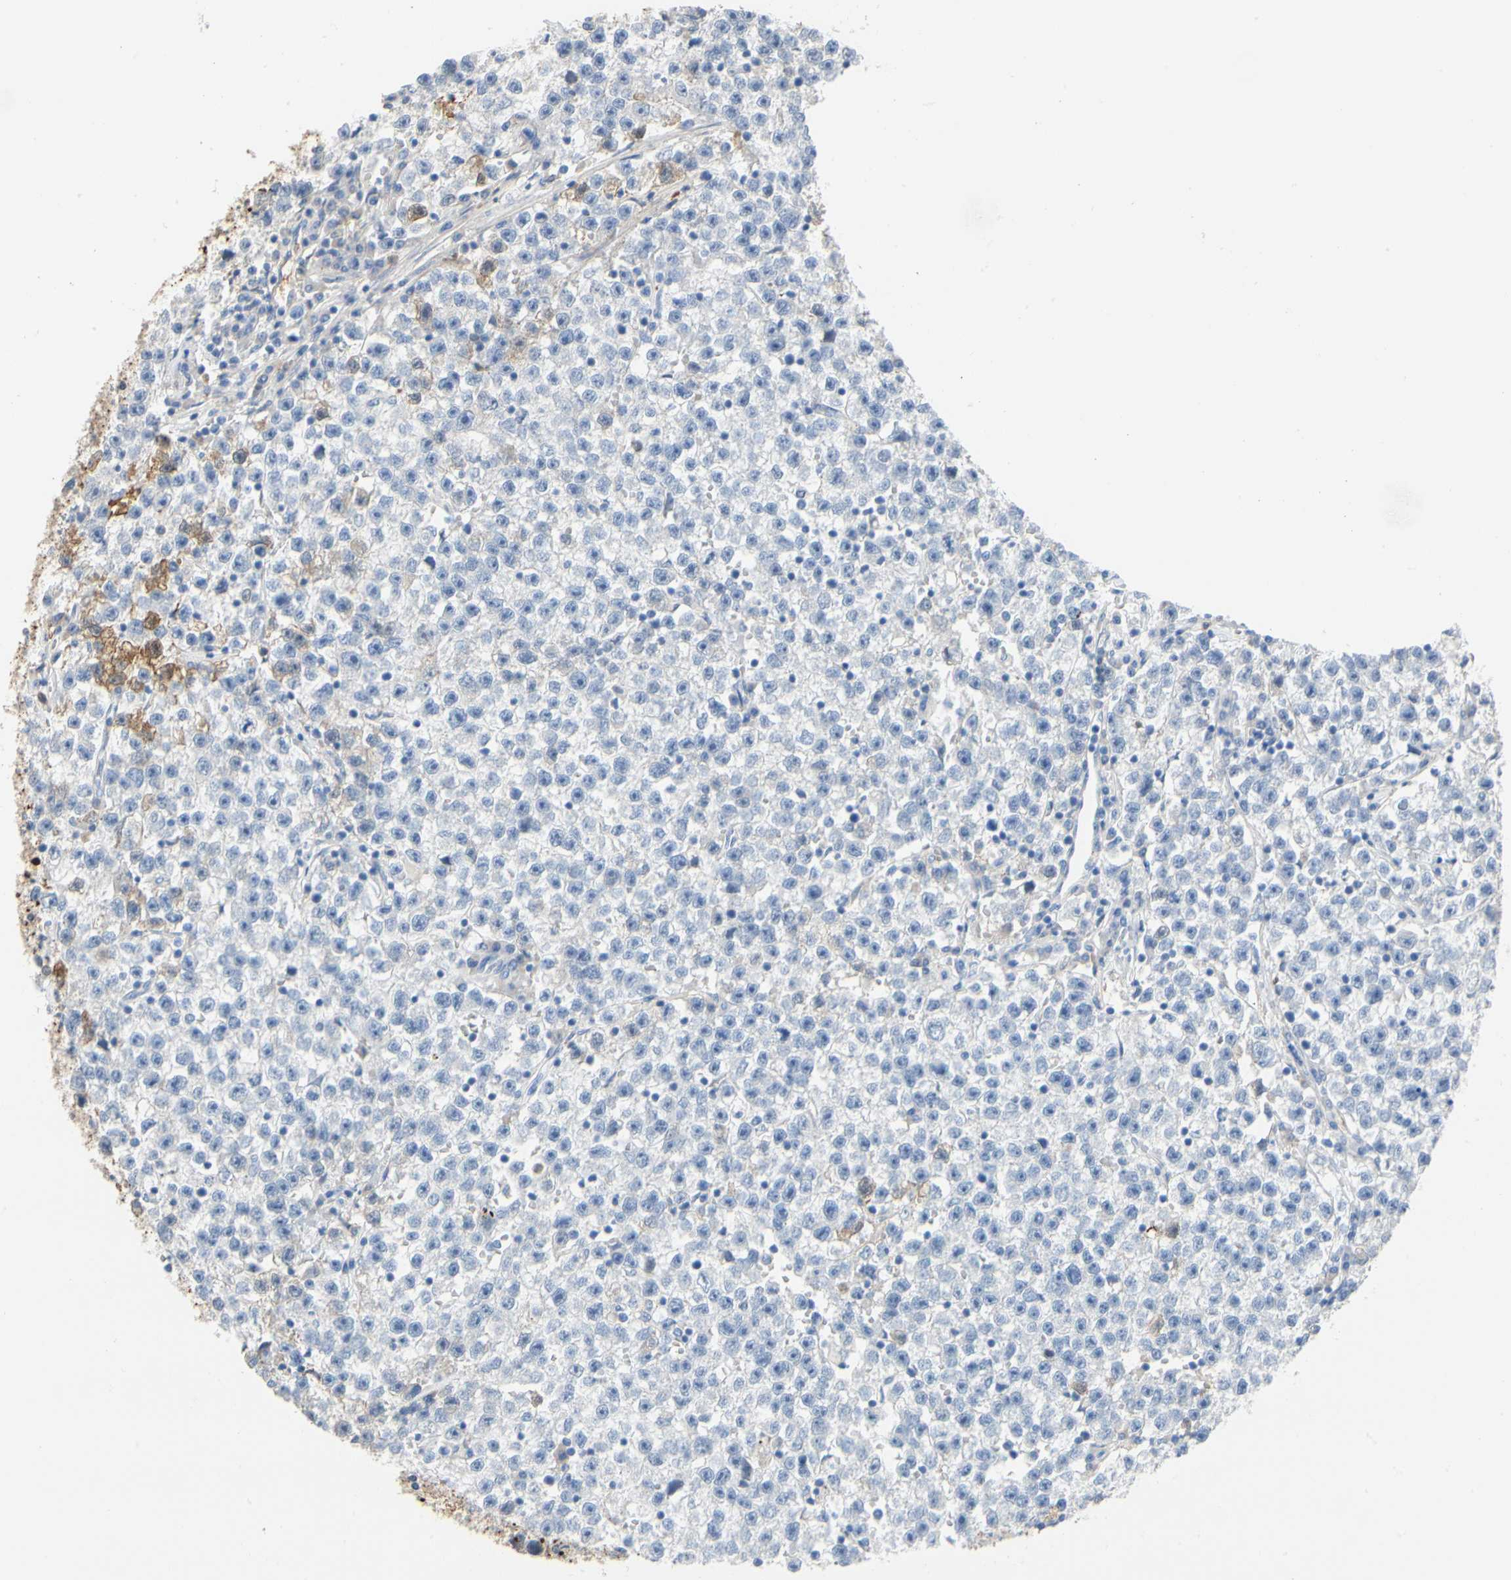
{"staining": {"intensity": "weak", "quantity": "<25%", "location": "cytoplasmic/membranous"}, "tissue": "testis cancer", "cell_type": "Tumor cells", "image_type": "cancer", "snomed": [{"axis": "morphology", "description": "Seminoma, NOS"}, {"axis": "topography", "description": "Testis"}], "caption": "This is a micrograph of IHC staining of testis cancer, which shows no expression in tumor cells. The staining is performed using DAB (3,3'-diaminobenzidine) brown chromogen with nuclei counter-stained in using hematoxylin.", "gene": "FGB", "patient": {"sex": "male", "age": 22}}